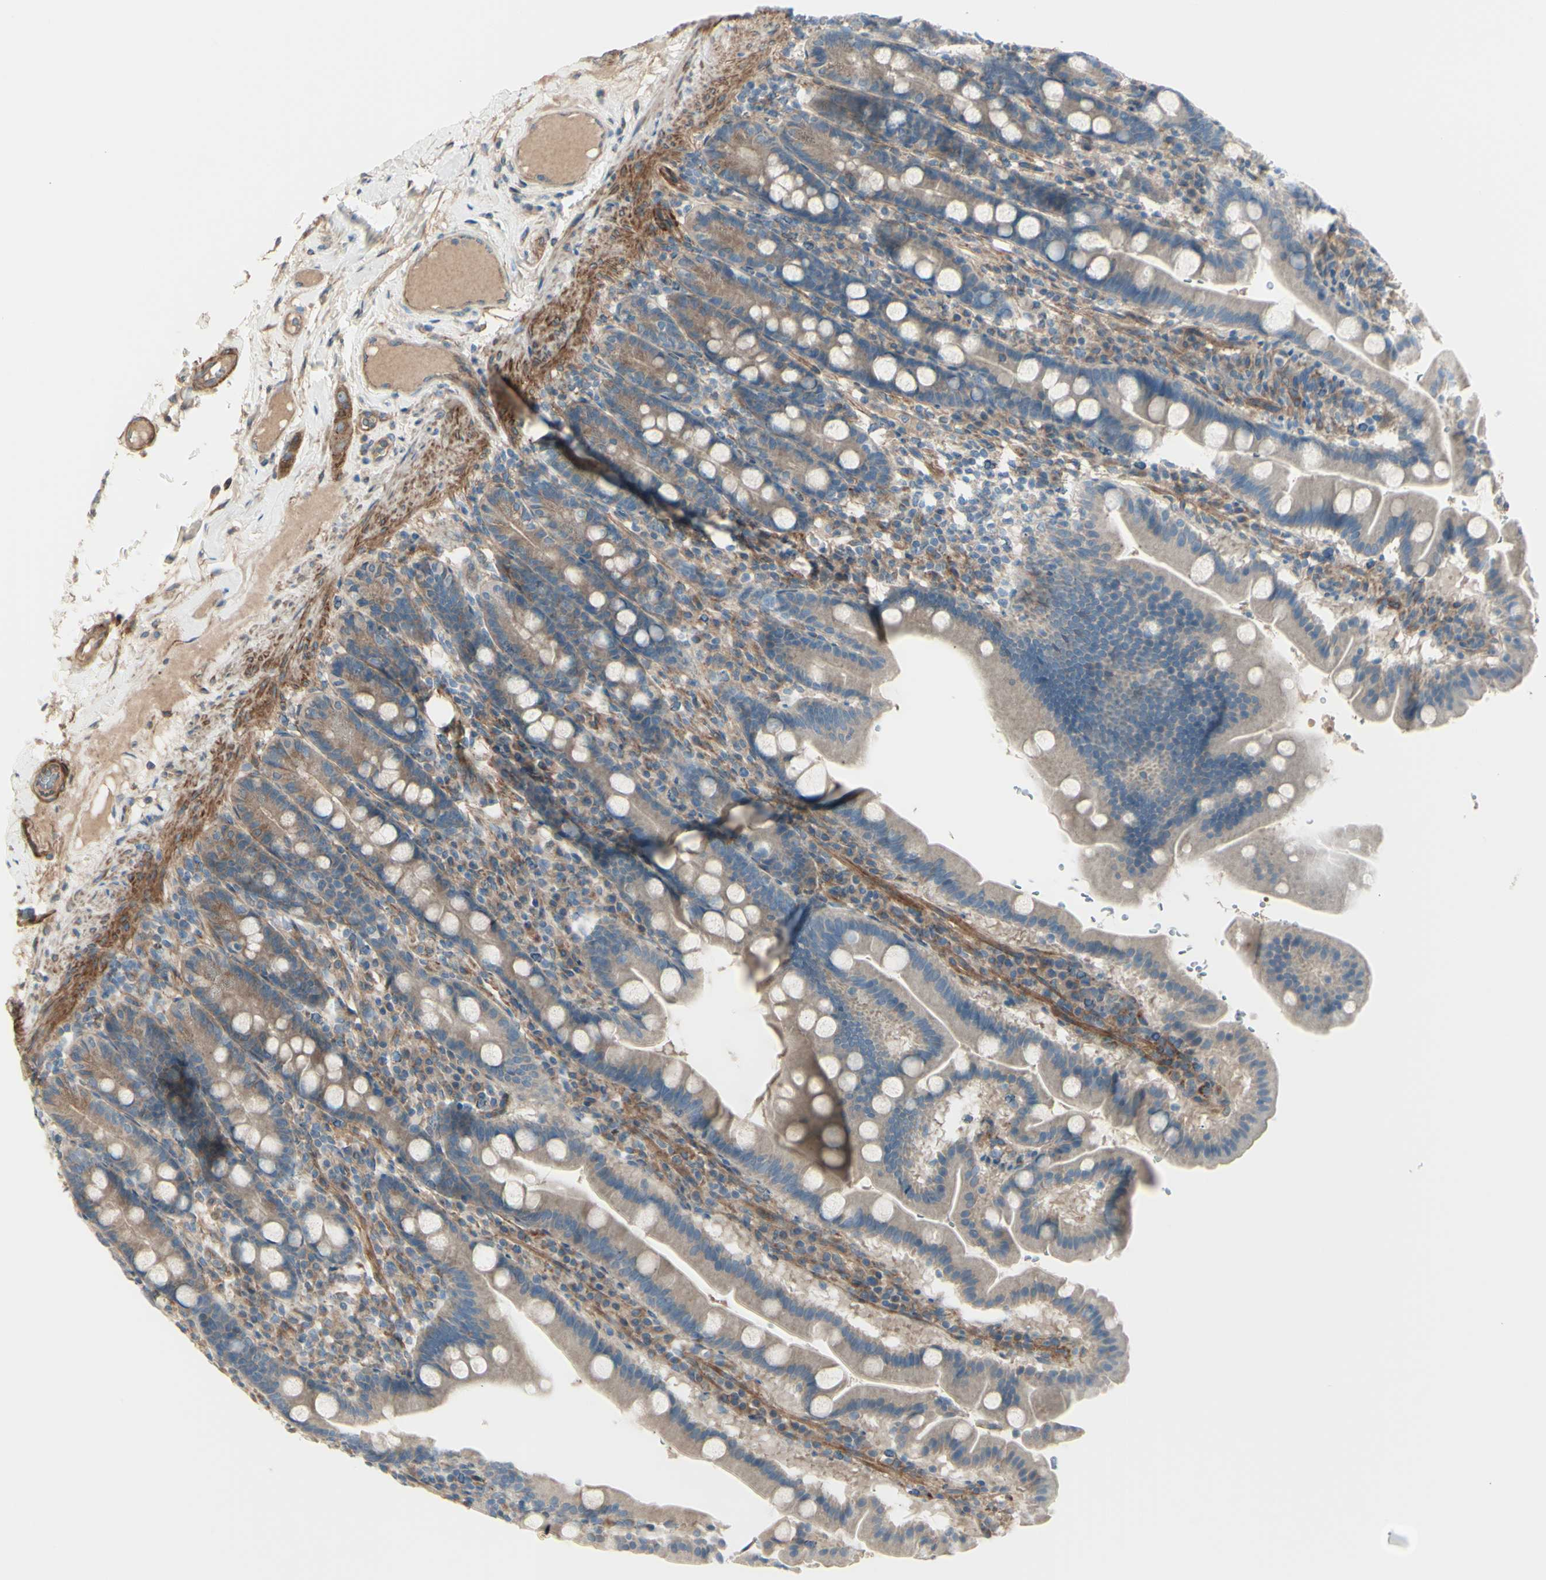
{"staining": {"intensity": "weak", "quantity": ">75%", "location": "cytoplasmic/membranous"}, "tissue": "duodenum", "cell_type": "Glandular cells", "image_type": "normal", "snomed": [{"axis": "morphology", "description": "Normal tissue, NOS"}, {"axis": "topography", "description": "Duodenum"}], "caption": "Weak cytoplasmic/membranous protein positivity is appreciated in about >75% of glandular cells in duodenum. (DAB IHC with brightfield microscopy, high magnification).", "gene": "PCDHGA10", "patient": {"sex": "male", "age": 50}}